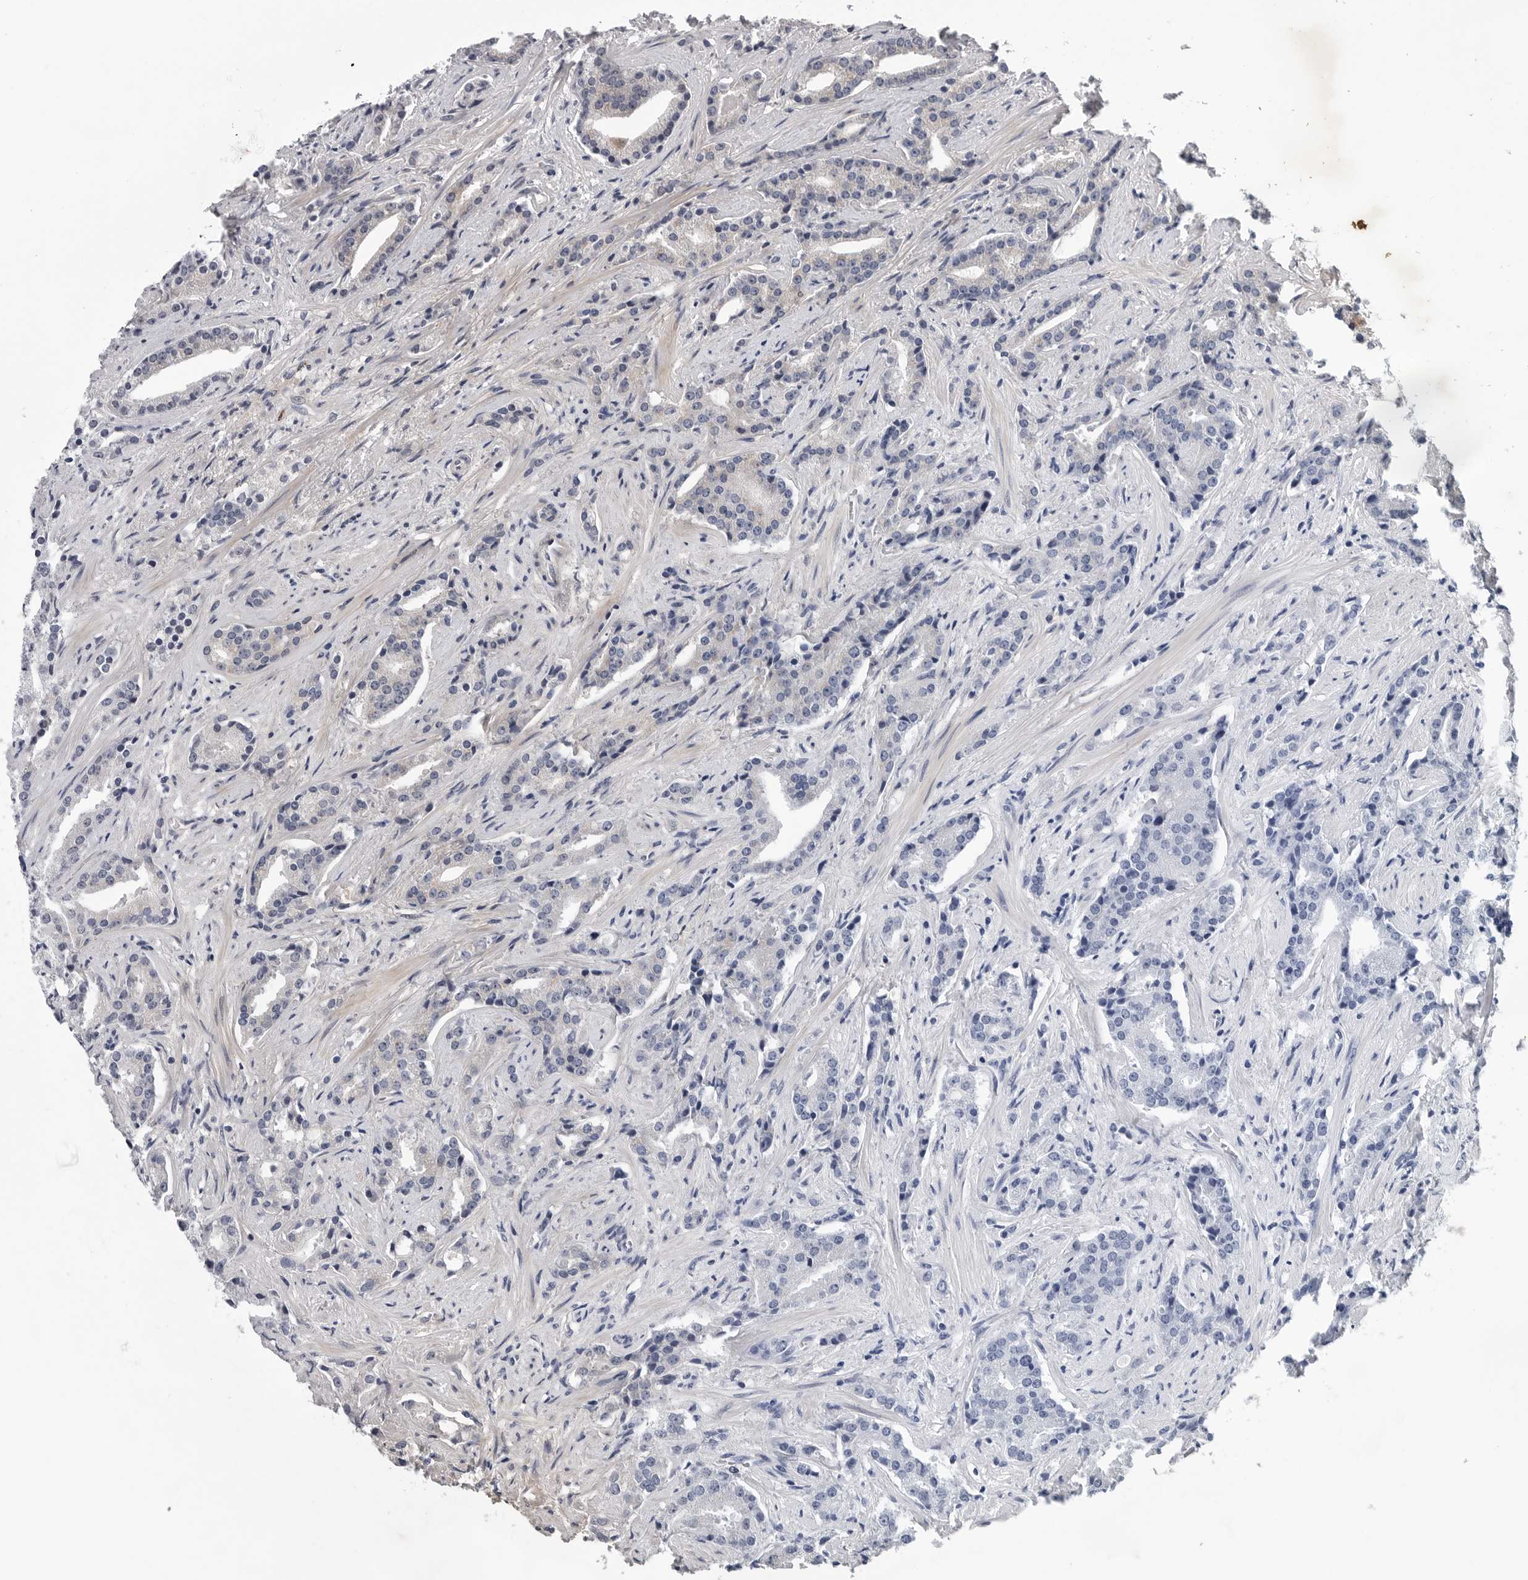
{"staining": {"intensity": "negative", "quantity": "none", "location": "none"}, "tissue": "prostate cancer", "cell_type": "Tumor cells", "image_type": "cancer", "snomed": [{"axis": "morphology", "description": "Adenocarcinoma, Low grade"}, {"axis": "topography", "description": "Prostate"}], "caption": "A photomicrograph of human prostate cancer is negative for staining in tumor cells.", "gene": "KIAA1614", "patient": {"sex": "male", "age": 67}}